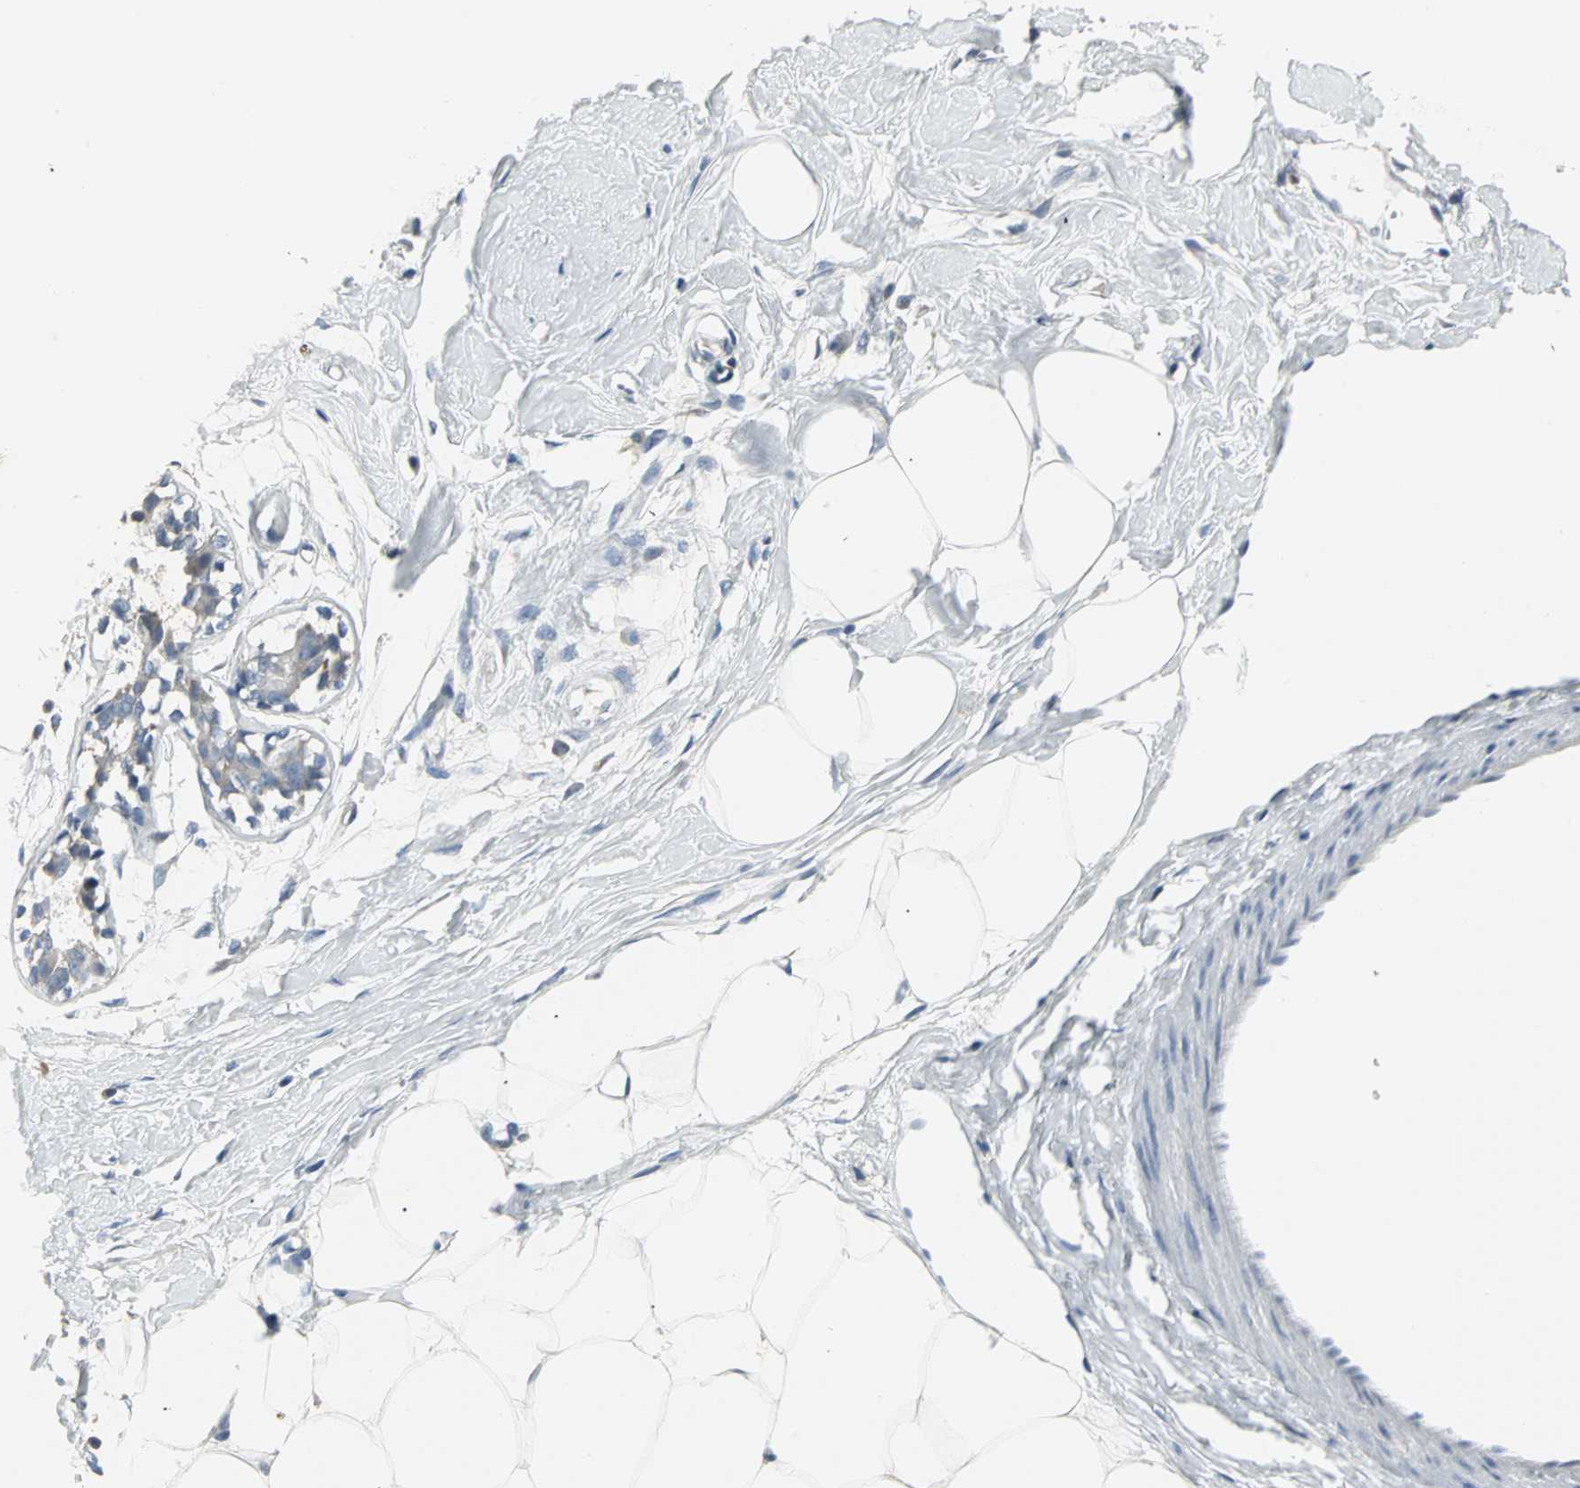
{"staining": {"intensity": "negative", "quantity": "none", "location": "none"}, "tissue": "breast", "cell_type": "Adipocytes", "image_type": "normal", "snomed": [{"axis": "morphology", "description": "Normal tissue, NOS"}, {"axis": "topography", "description": "Breast"}, {"axis": "topography", "description": "Adipose tissue"}], "caption": "Human breast stained for a protein using immunohistochemistry demonstrates no positivity in adipocytes.", "gene": "SLC2A5", "patient": {"sex": "female", "age": 25}}